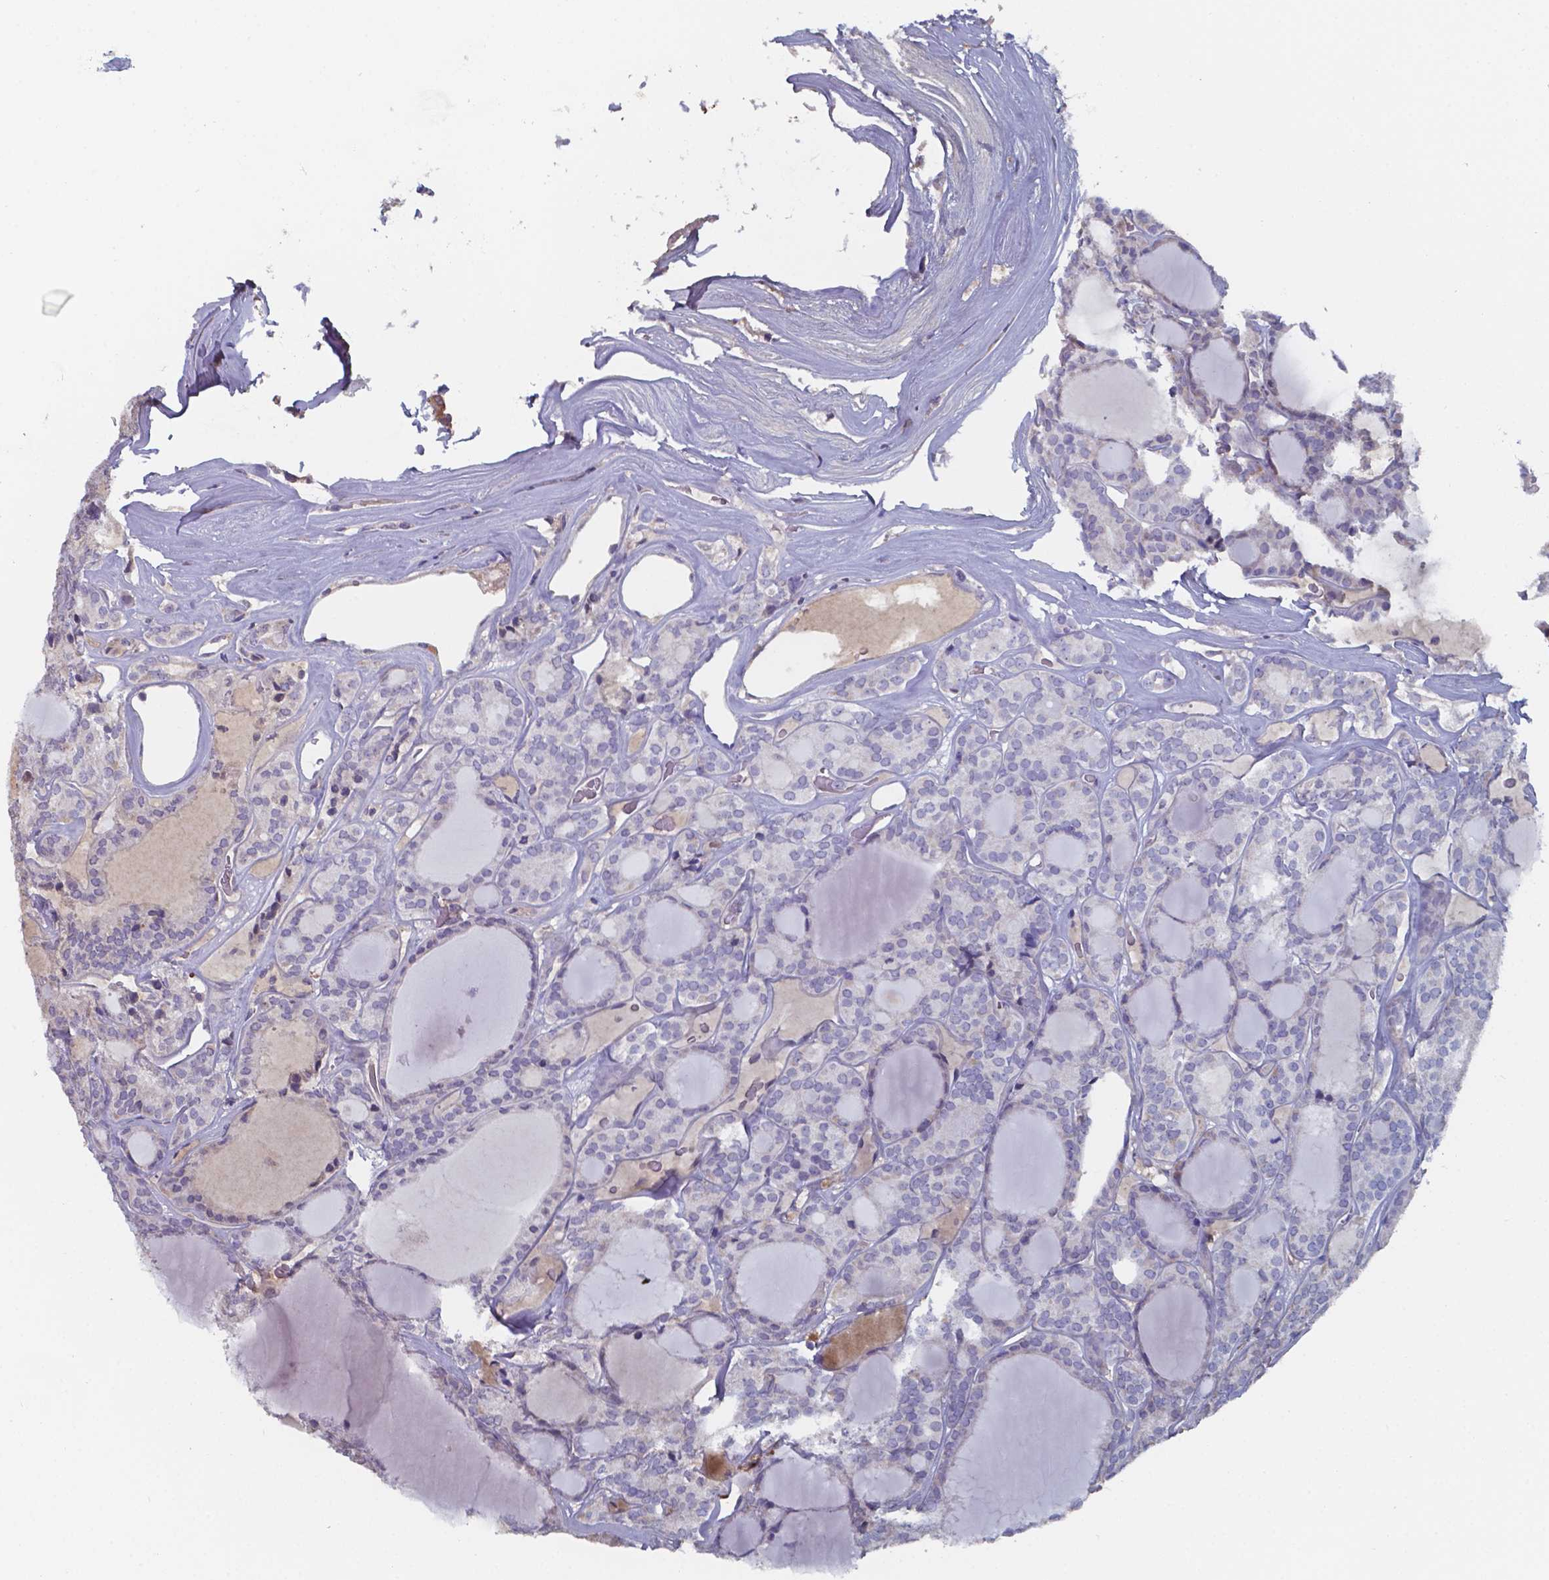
{"staining": {"intensity": "negative", "quantity": "none", "location": "none"}, "tissue": "thyroid cancer", "cell_type": "Tumor cells", "image_type": "cancer", "snomed": [{"axis": "morphology", "description": "Follicular adenoma carcinoma, NOS"}, {"axis": "topography", "description": "Thyroid gland"}], "caption": "This is an immunohistochemistry (IHC) photomicrograph of human thyroid follicular adenoma carcinoma. There is no positivity in tumor cells.", "gene": "BTBD17", "patient": {"sex": "male", "age": 74}}